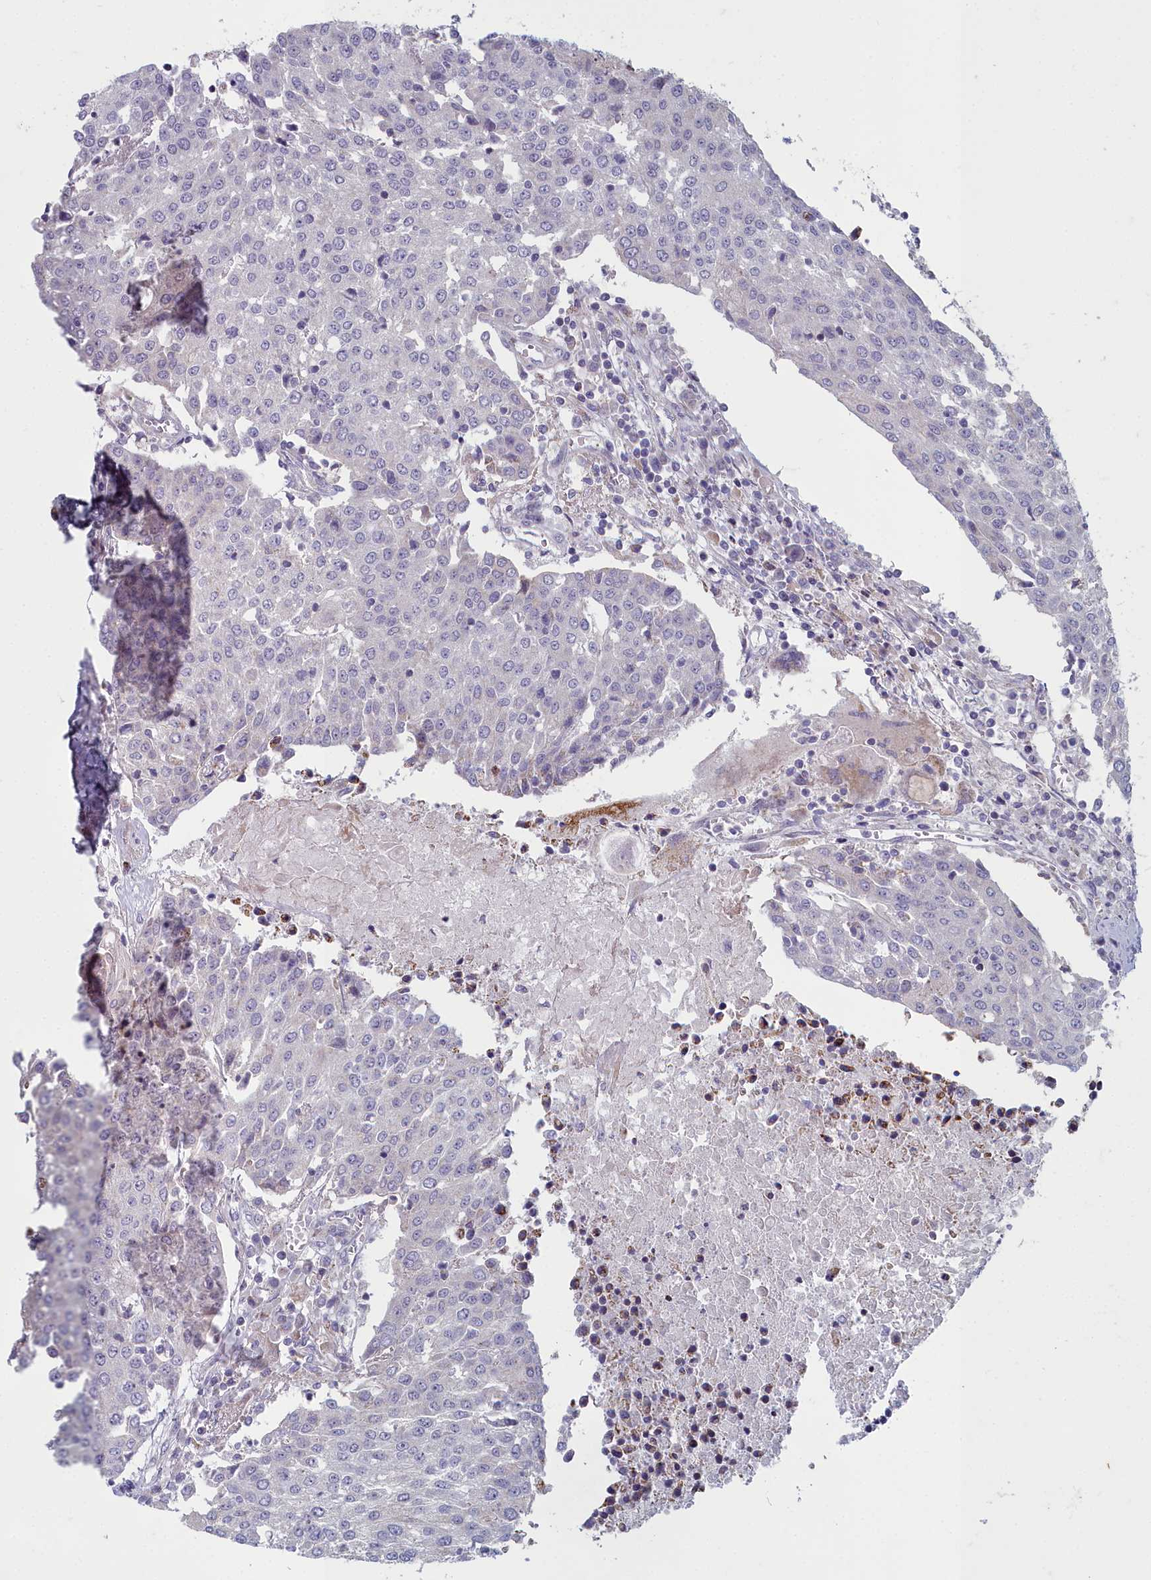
{"staining": {"intensity": "negative", "quantity": "none", "location": "none"}, "tissue": "urothelial cancer", "cell_type": "Tumor cells", "image_type": "cancer", "snomed": [{"axis": "morphology", "description": "Urothelial carcinoma, High grade"}, {"axis": "topography", "description": "Urinary bladder"}], "caption": "Human urothelial carcinoma (high-grade) stained for a protein using immunohistochemistry (IHC) exhibits no expression in tumor cells.", "gene": "INSYN2A", "patient": {"sex": "female", "age": 85}}